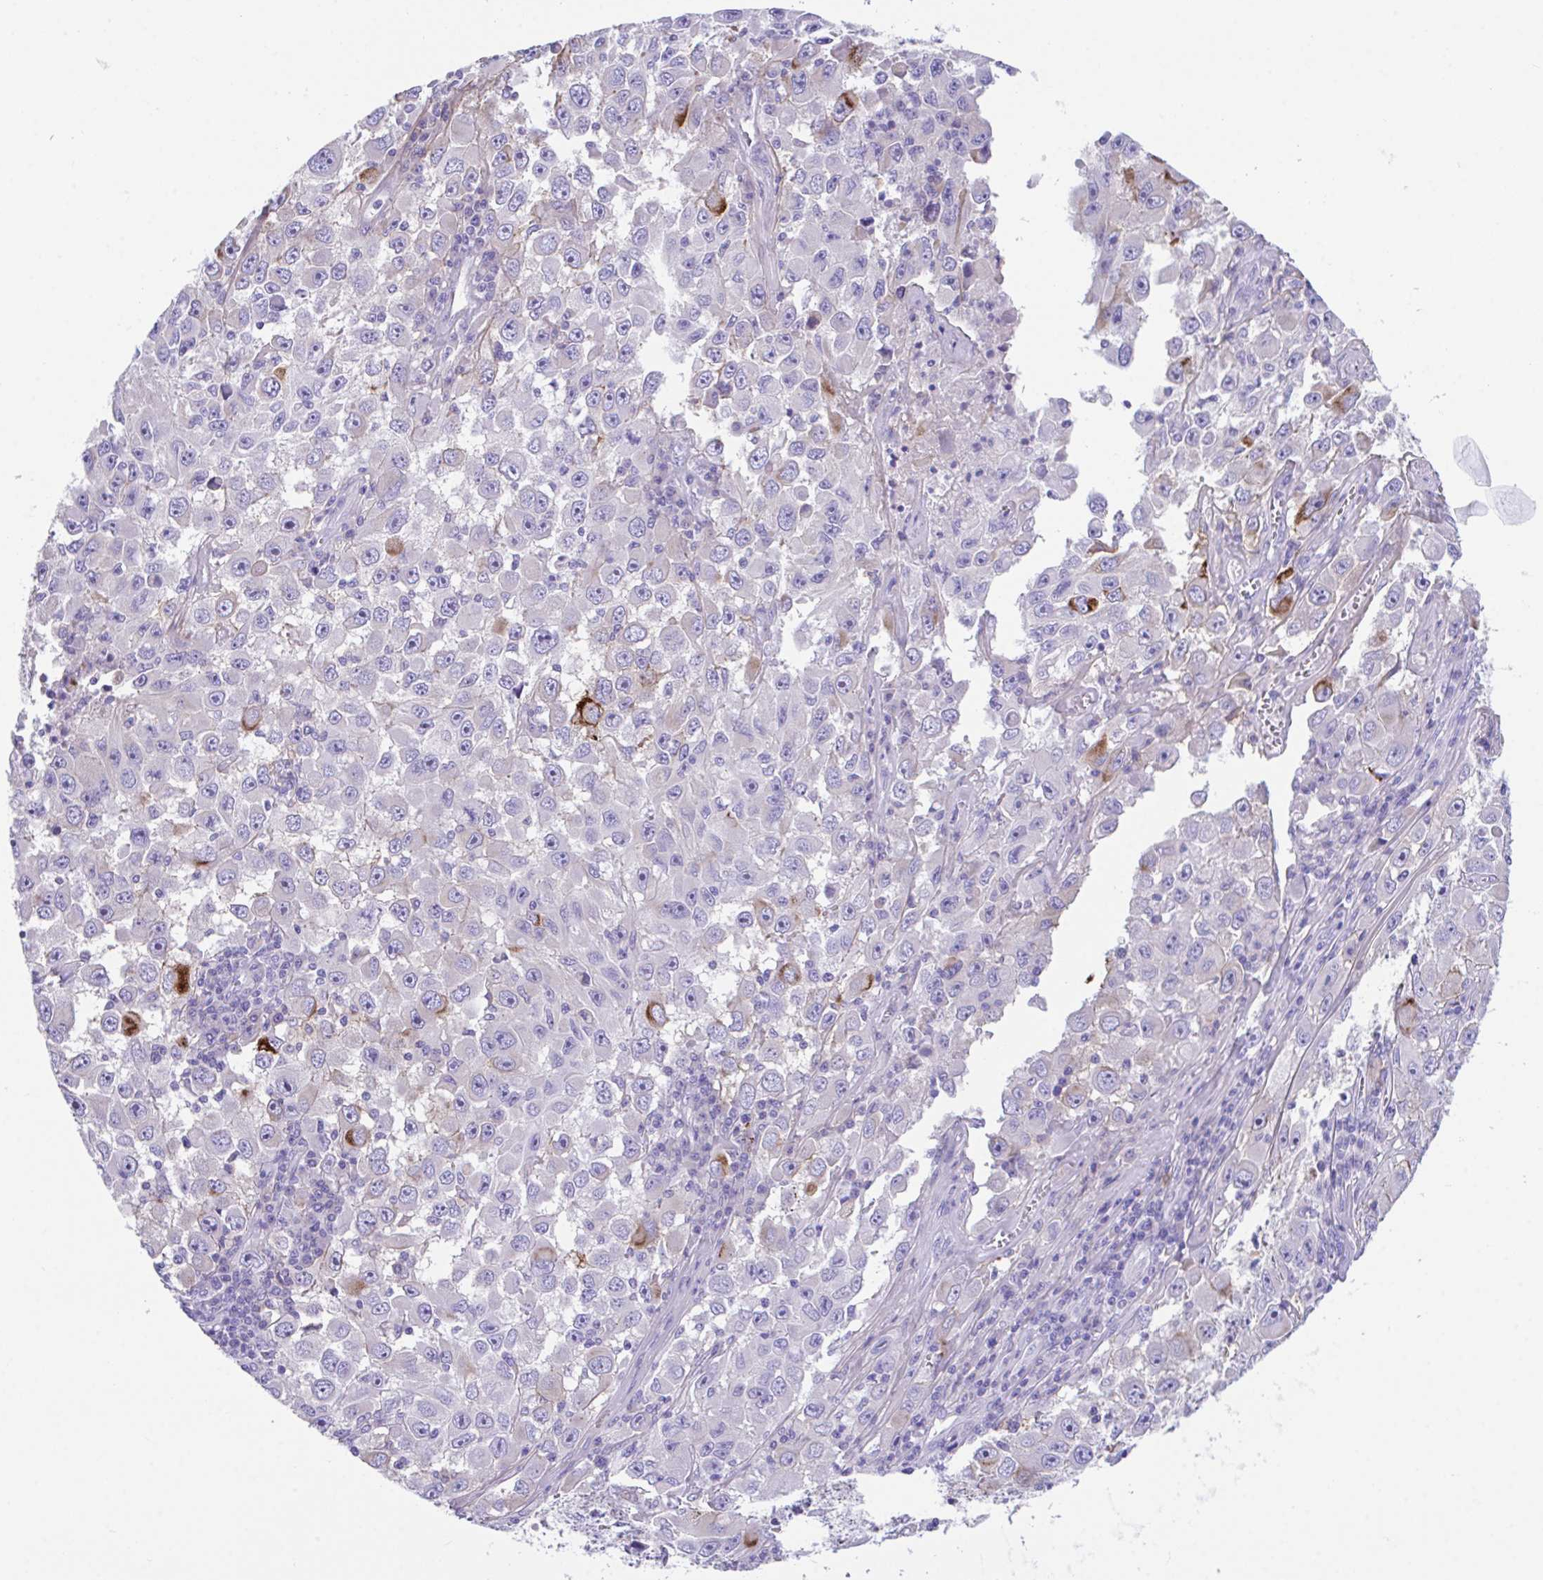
{"staining": {"intensity": "strong", "quantity": "<25%", "location": "cytoplasmic/membranous"}, "tissue": "melanoma", "cell_type": "Tumor cells", "image_type": "cancer", "snomed": [{"axis": "morphology", "description": "Malignant melanoma, Metastatic site"}, {"axis": "topography", "description": "Lymph node"}], "caption": "Protein analysis of malignant melanoma (metastatic site) tissue displays strong cytoplasmic/membranous positivity in approximately <25% of tumor cells.", "gene": "SLC16A6", "patient": {"sex": "female", "age": 67}}